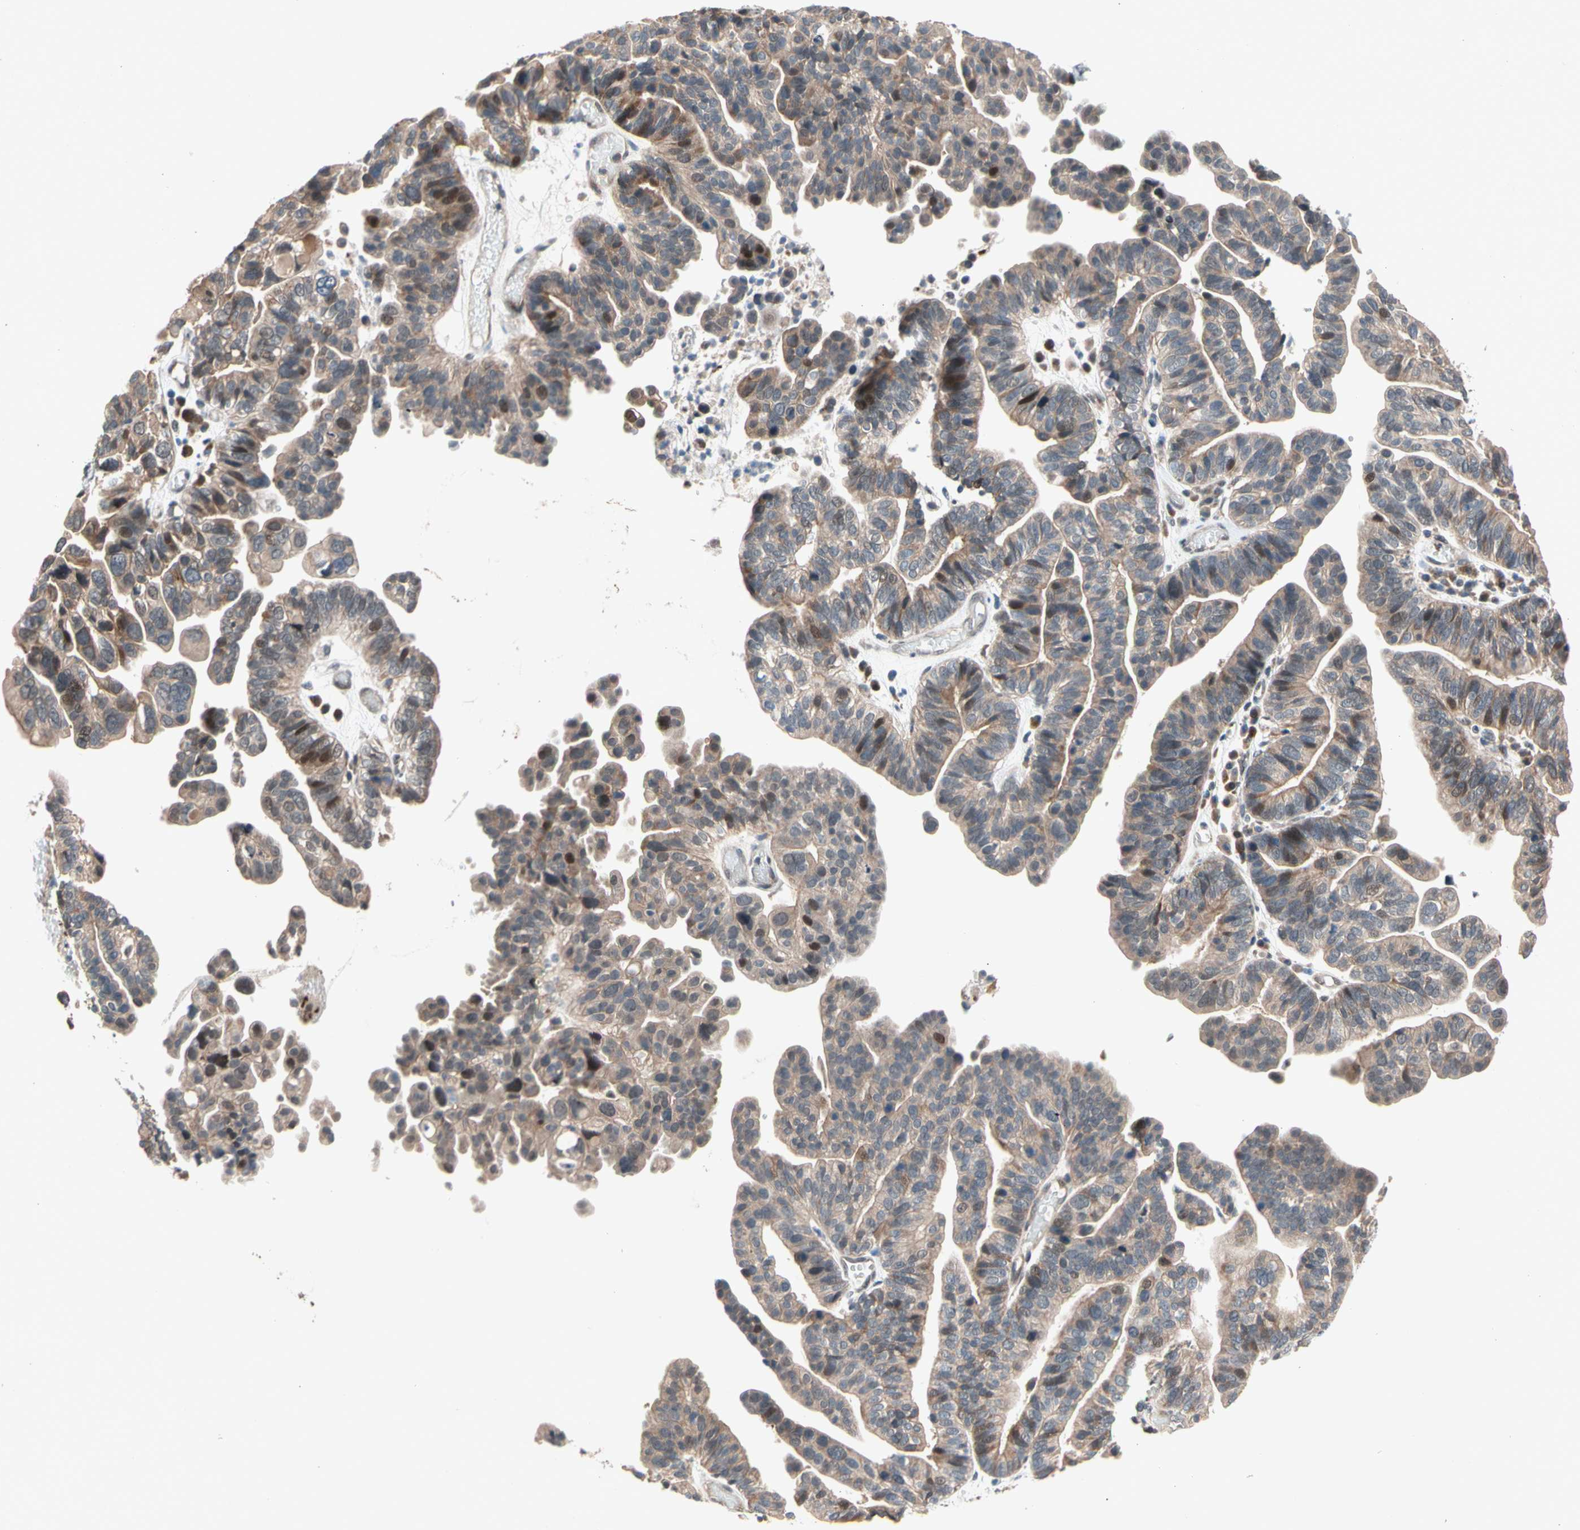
{"staining": {"intensity": "weak", "quantity": ">75%", "location": "cytoplasmic/membranous"}, "tissue": "ovarian cancer", "cell_type": "Tumor cells", "image_type": "cancer", "snomed": [{"axis": "morphology", "description": "Cystadenocarcinoma, serous, NOS"}, {"axis": "topography", "description": "Ovary"}], "caption": "IHC of ovarian serous cystadenocarcinoma shows low levels of weak cytoplasmic/membranous positivity in approximately >75% of tumor cells.", "gene": "NGEF", "patient": {"sex": "female", "age": 56}}